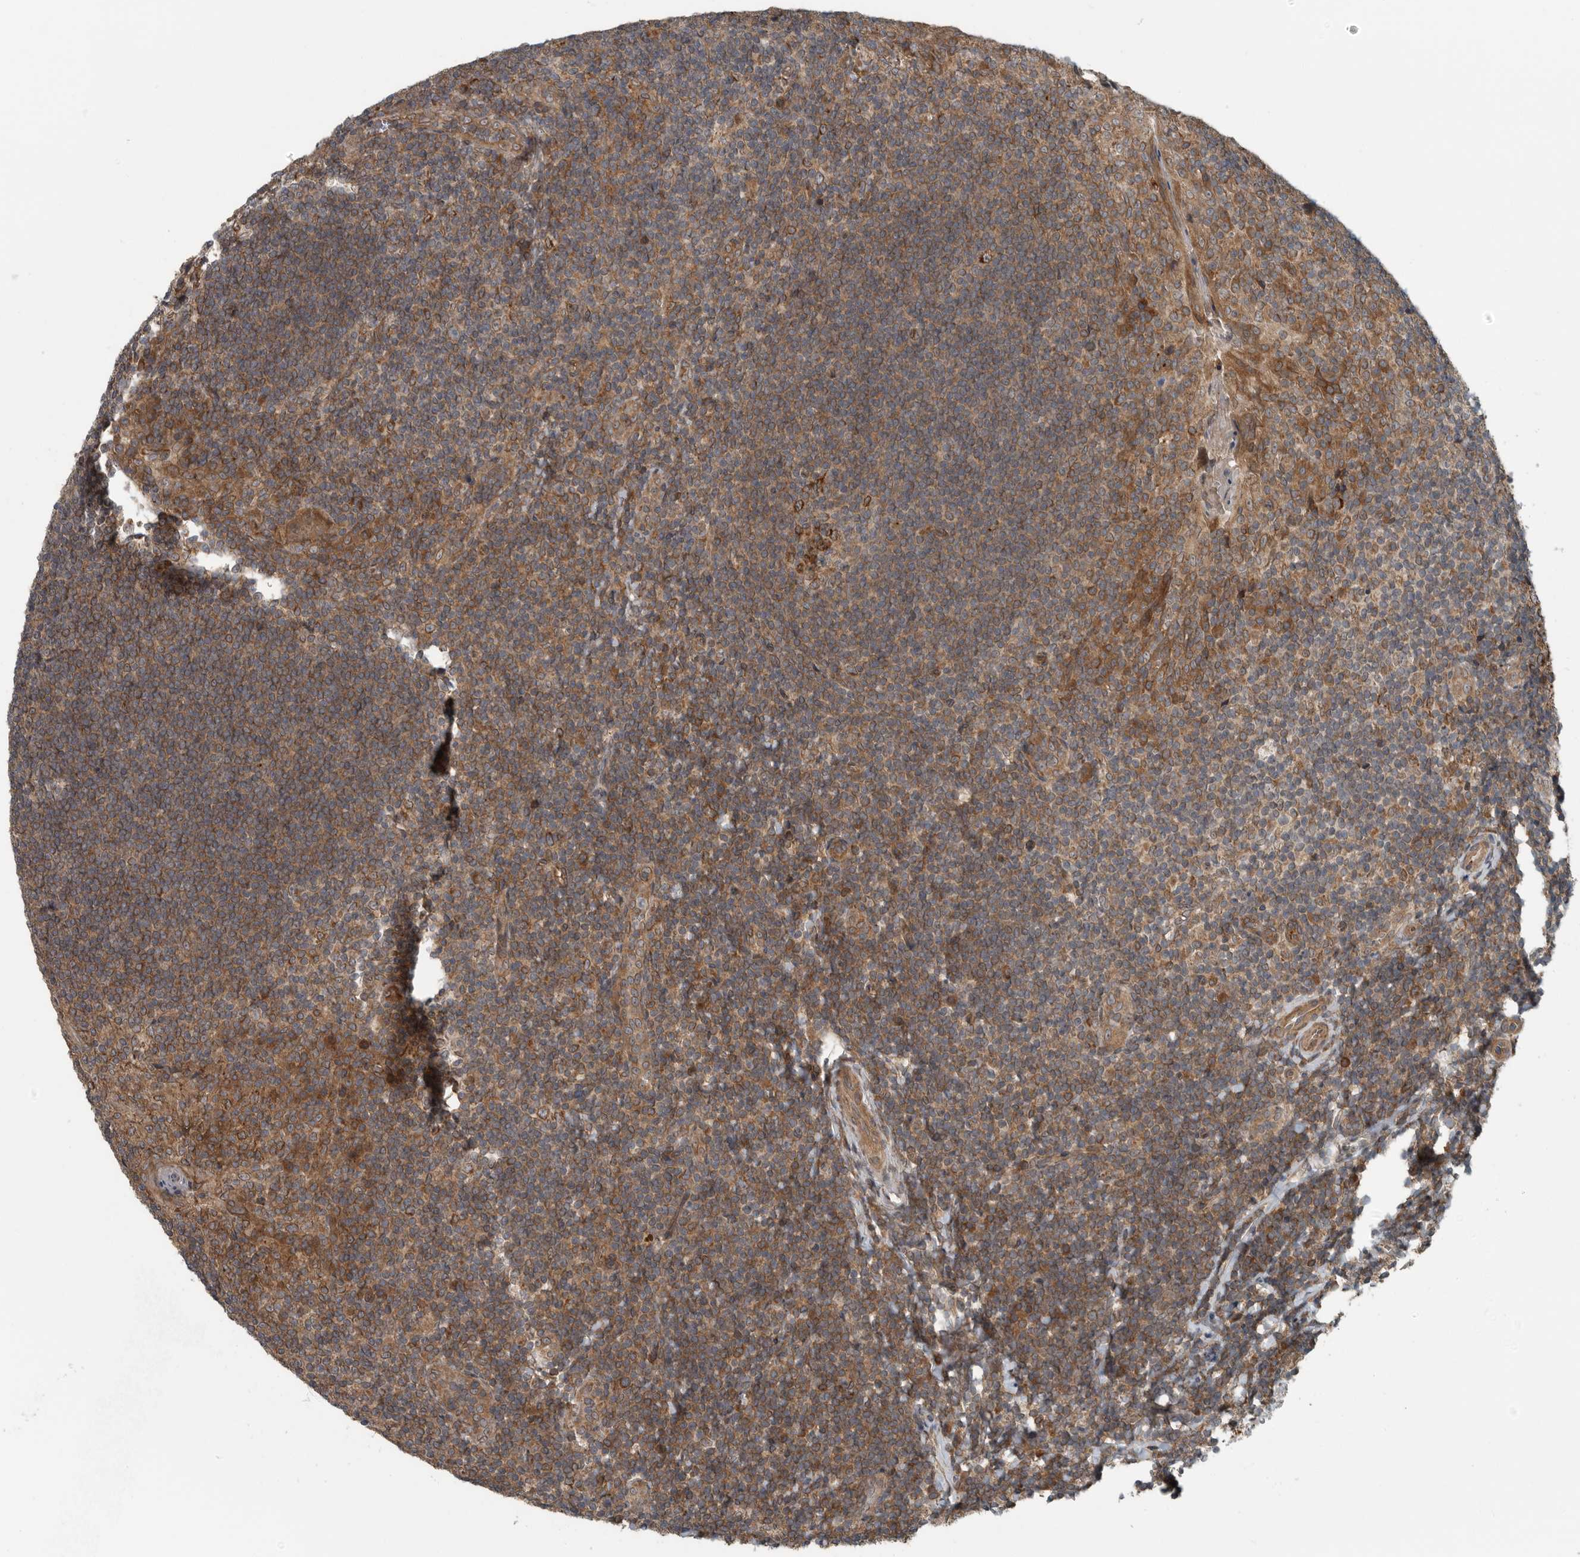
{"staining": {"intensity": "strong", "quantity": ">75%", "location": "cytoplasmic/membranous"}, "tissue": "tonsil", "cell_type": "Germinal center cells", "image_type": "normal", "snomed": [{"axis": "morphology", "description": "Normal tissue, NOS"}, {"axis": "topography", "description": "Tonsil"}], "caption": "This micrograph exhibits immunohistochemistry (IHC) staining of unremarkable human tonsil, with high strong cytoplasmic/membranous staining in about >75% of germinal center cells.", "gene": "AMFR", "patient": {"sex": "male", "age": 27}}